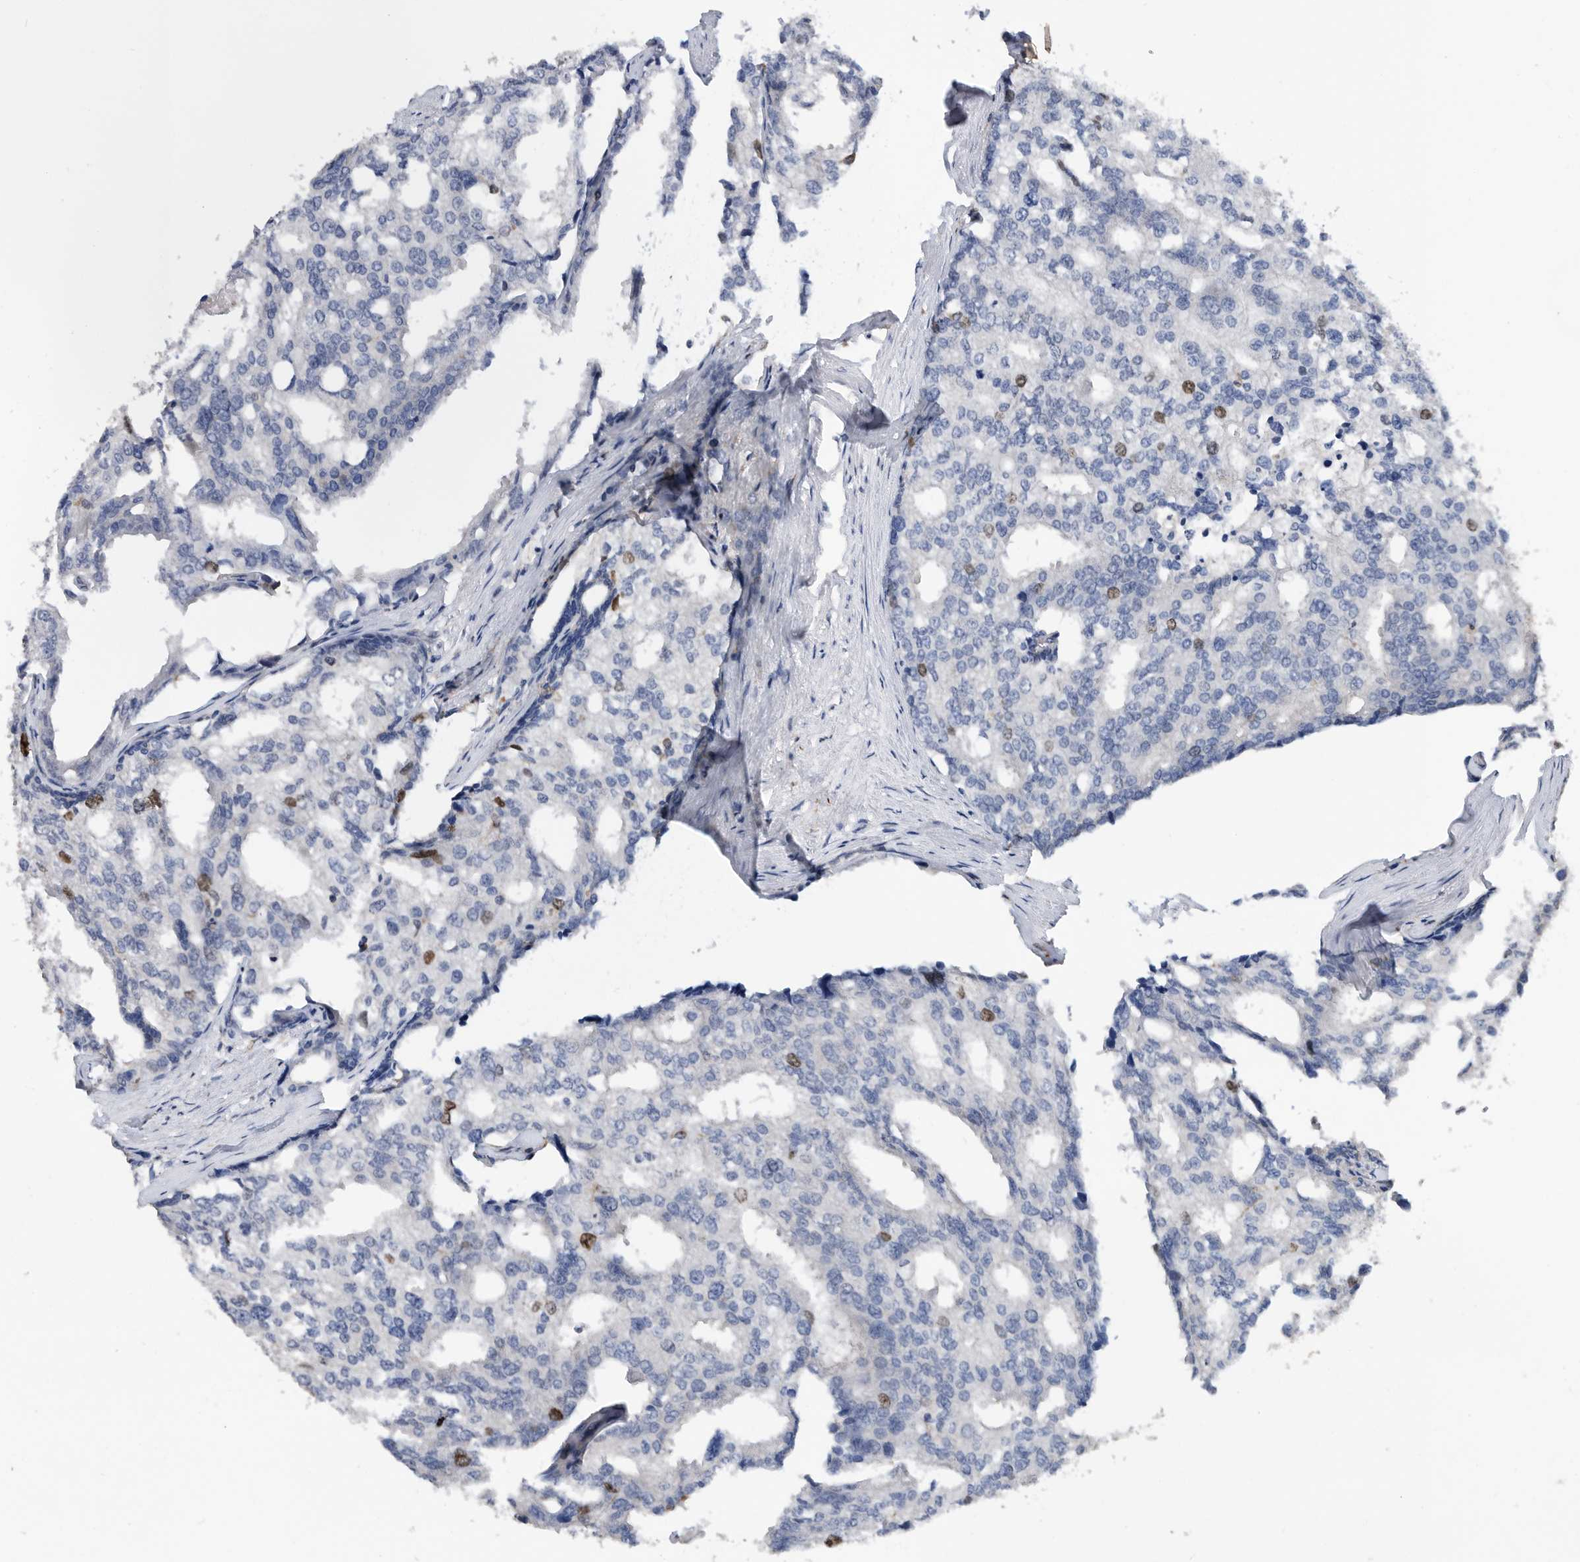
{"staining": {"intensity": "moderate", "quantity": "<25%", "location": "nuclear"}, "tissue": "prostate cancer", "cell_type": "Tumor cells", "image_type": "cancer", "snomed": [{"axis": "morphology", "description": "Adenocarcinoma, High grade"}, {"axis": "topography", "description": "Prostate"}], "caption": "Immunohistochemical staining of human prostate cancer shows low levels of moderate nuclear expression in approximately <25% of tumor cells. Immunohistochemistry (ihc) stains the protein of interest in brown and the nuclei are stained blue.", "gene": "ATAD2", "patient": {"sex": "male", "age": 50}}